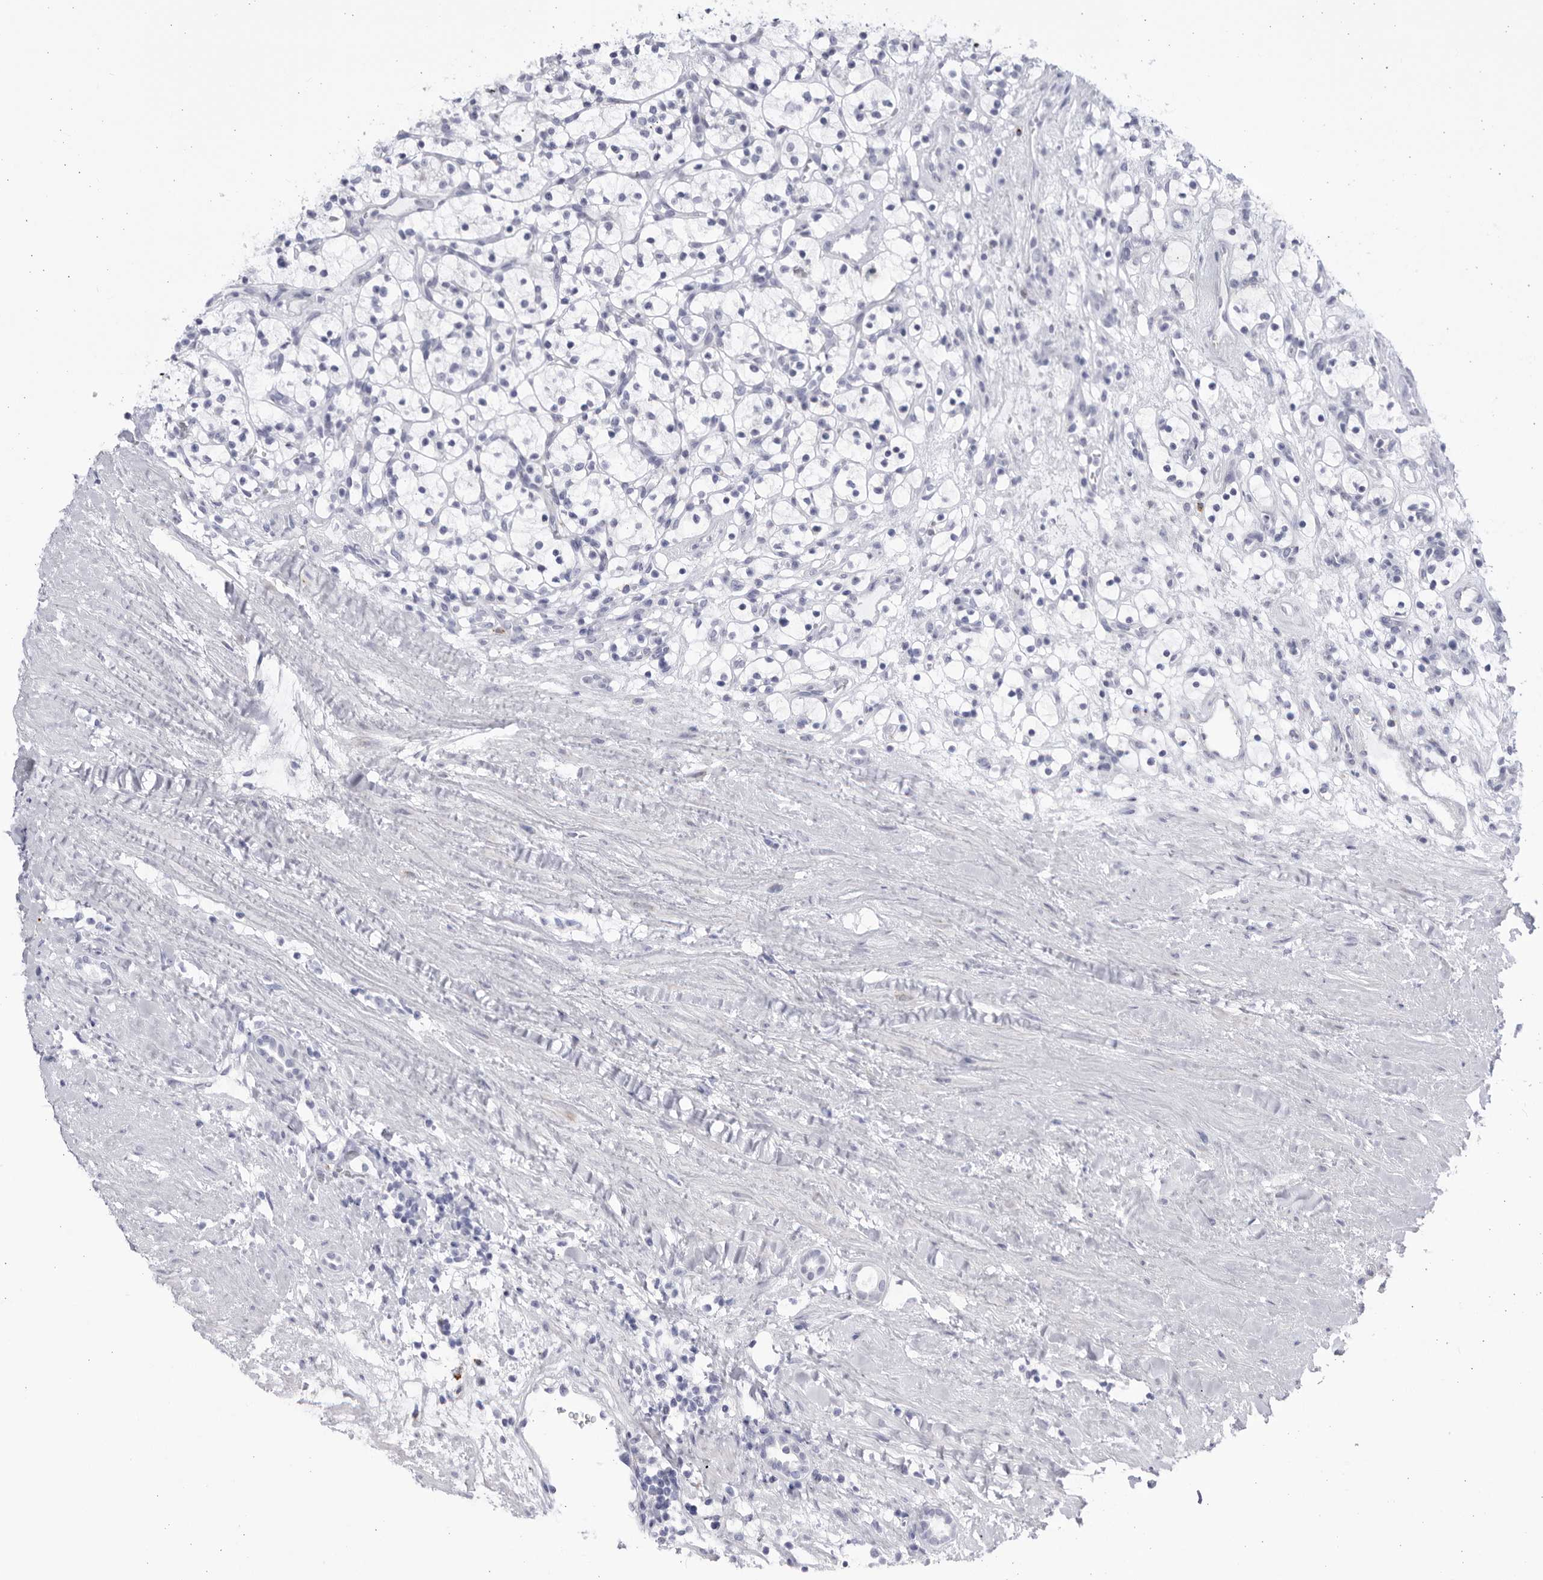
{"staining": {"intensity": "negative", "quantity": "none", "location": "none"}, "tissue": "renal cancer", "cell_type": "Tumor cells", "image_type": "cancer", "snomed": [{"axis": "morphology", "description": "Adenocarcinoma, NOS"}, {"axis": "topography", "description": "Kidney"}], "caption": "The image shows no staining of tumor cells in renal cancer.", "gene": "CCDC181", "patient": {"sex": "female", "age": 57}}